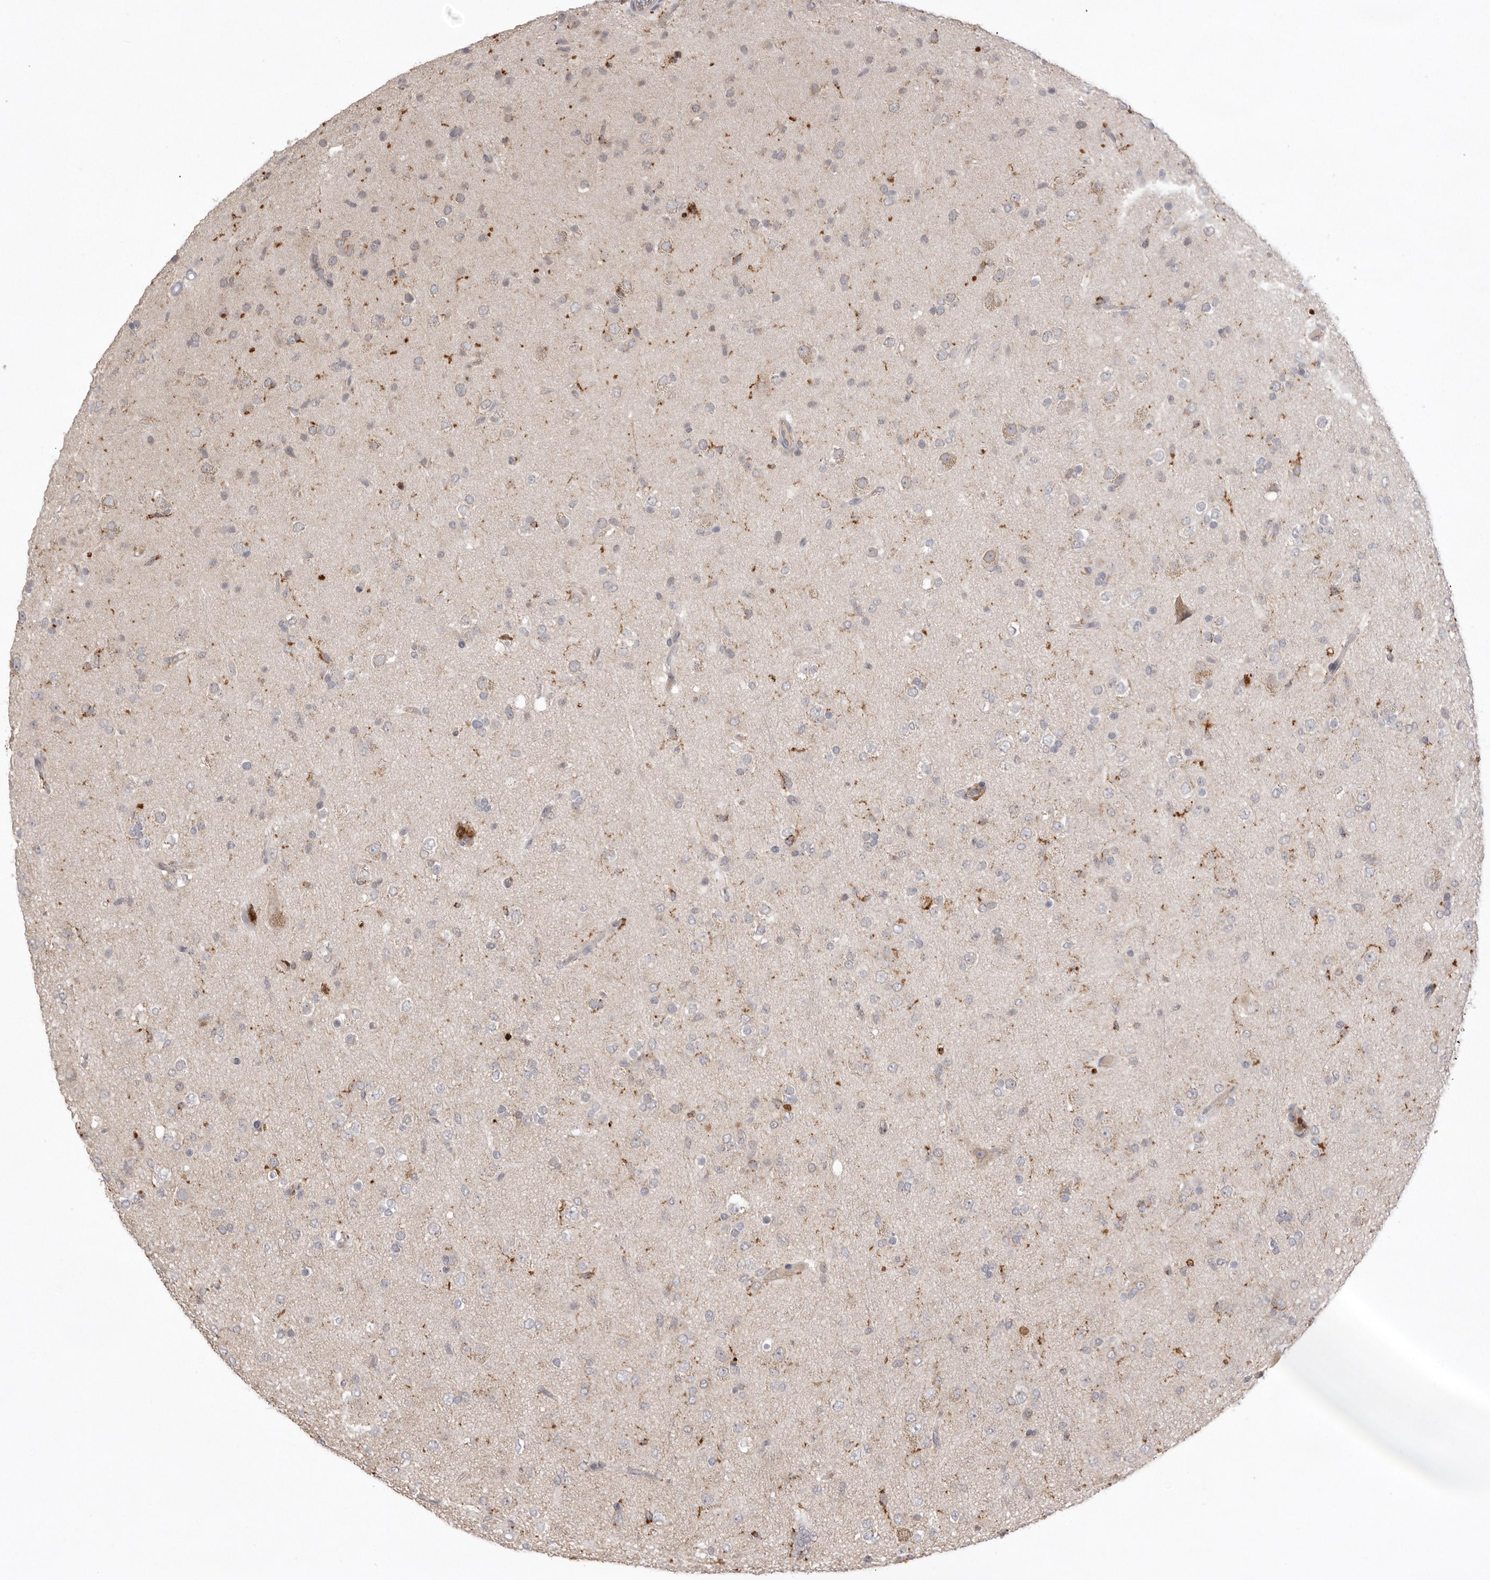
{"staining": {"intensity": "weak", "quantity": "<25%", "location": "cytoplasmic/membranous"}, "tissue": "glioma", "cell_type": "Tumor cells", "image_type": "cancer", "snomed": [{"axis": "morphology", "description": "Glioma, malignant, Low grade"}, {"axis": "topography", "description": "Brain"}], "caption": "DAB (3,3'-diaminobenzidine) immunohistochemical staining of glioma exhibits no significant positivity in tumor cells.", "gene": "TLR3", "patient": {"sex": "male", "age": 65}}